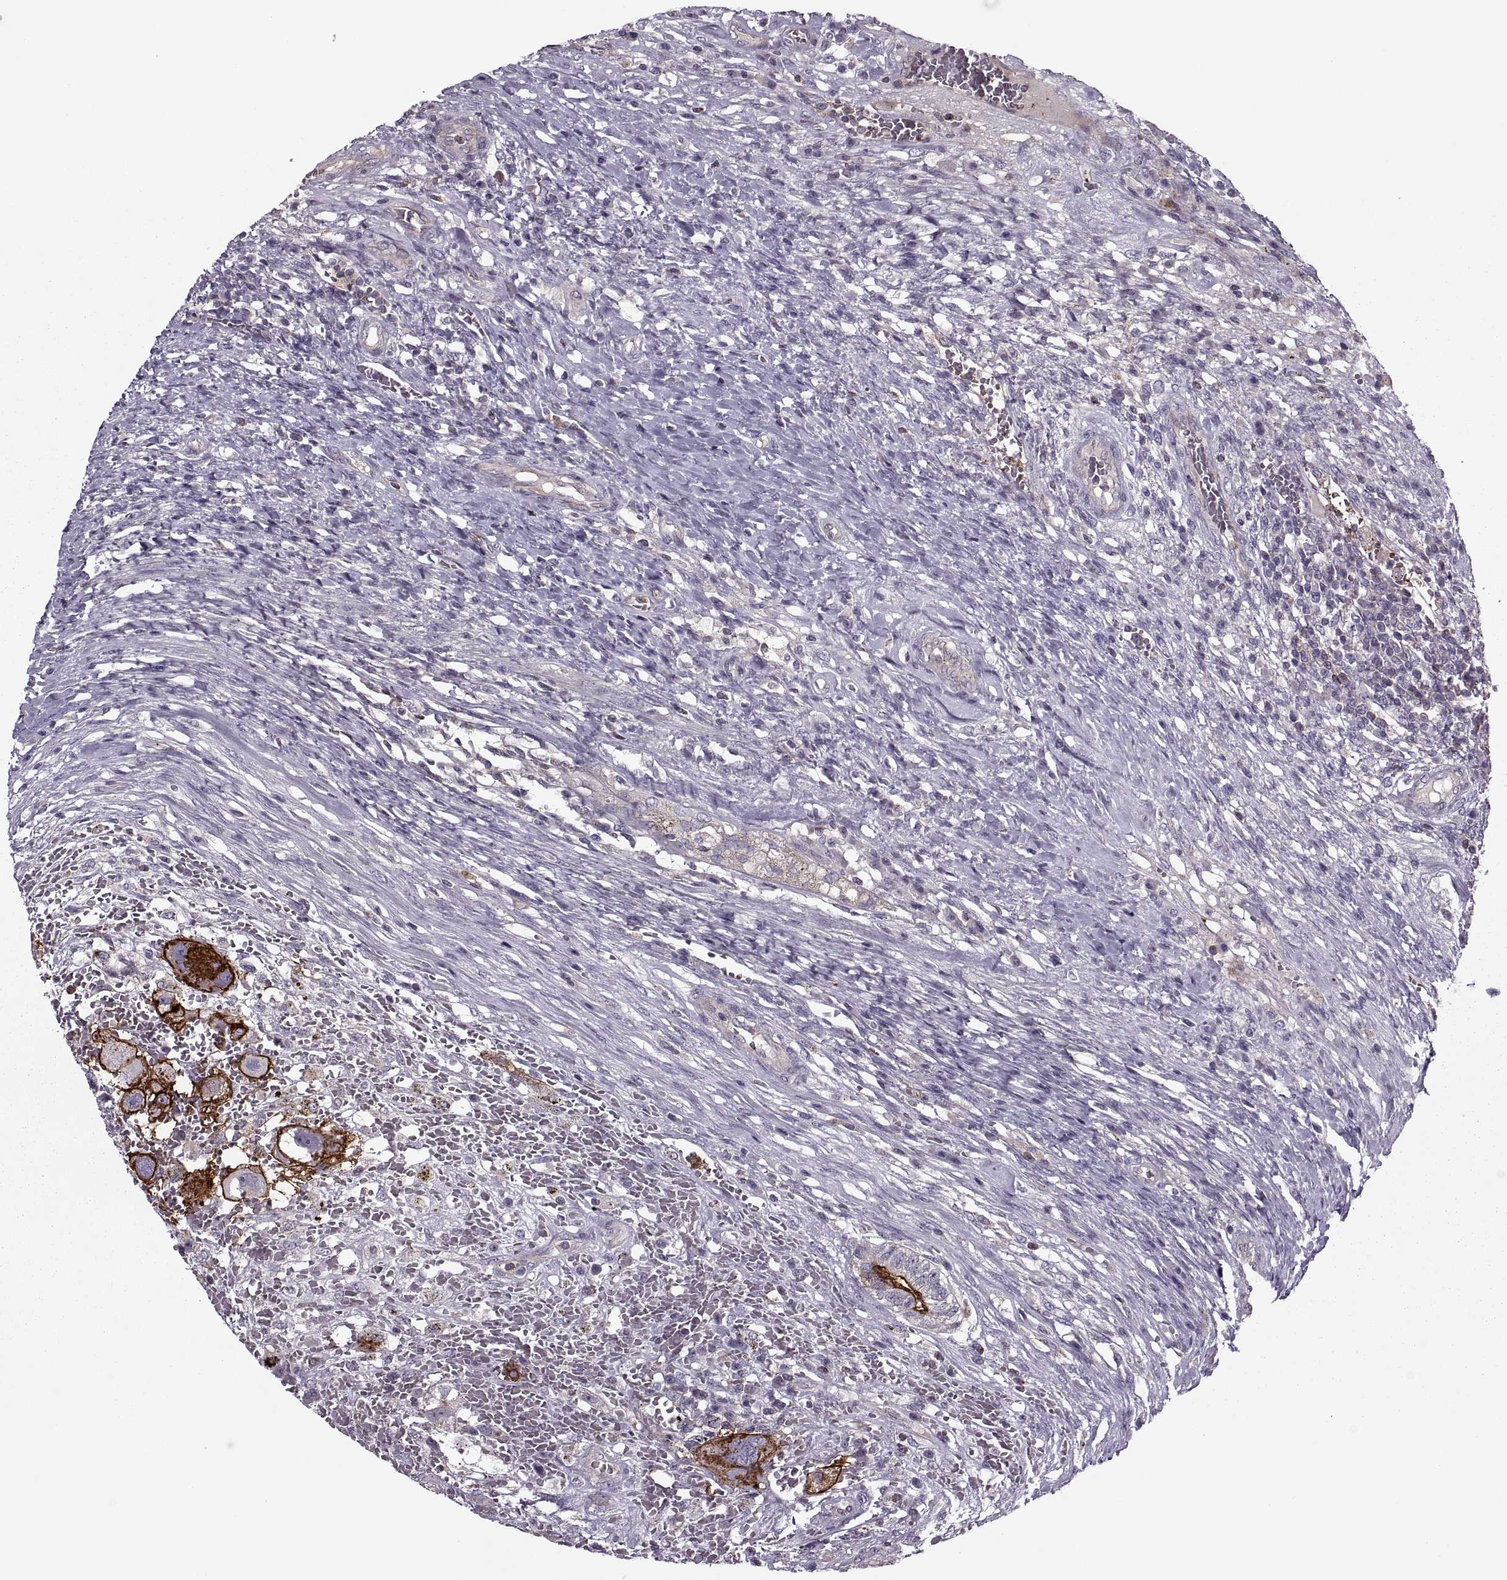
{"staining": {"intensity": "strong", "quantity": ">75%", "location": "cytoplasmic/membranous"}, "tissue": "testis cancer", "cell_type": "Tumor cells", "image_type": "cancer", "snomed": [{"axis": "morphology", "description": "Carcinoma, Embryonal, NOS"}, {"axis": "topography", "description": "Testis"}], "caption": "Protein staining shows strong cytoplasmic/membranous positivity in approximately >75% of tumor cells in testis cancer (embryonal carcinoma).", "gene": "SLC2A3", "patient": {"sex": "male", "age": 26}}